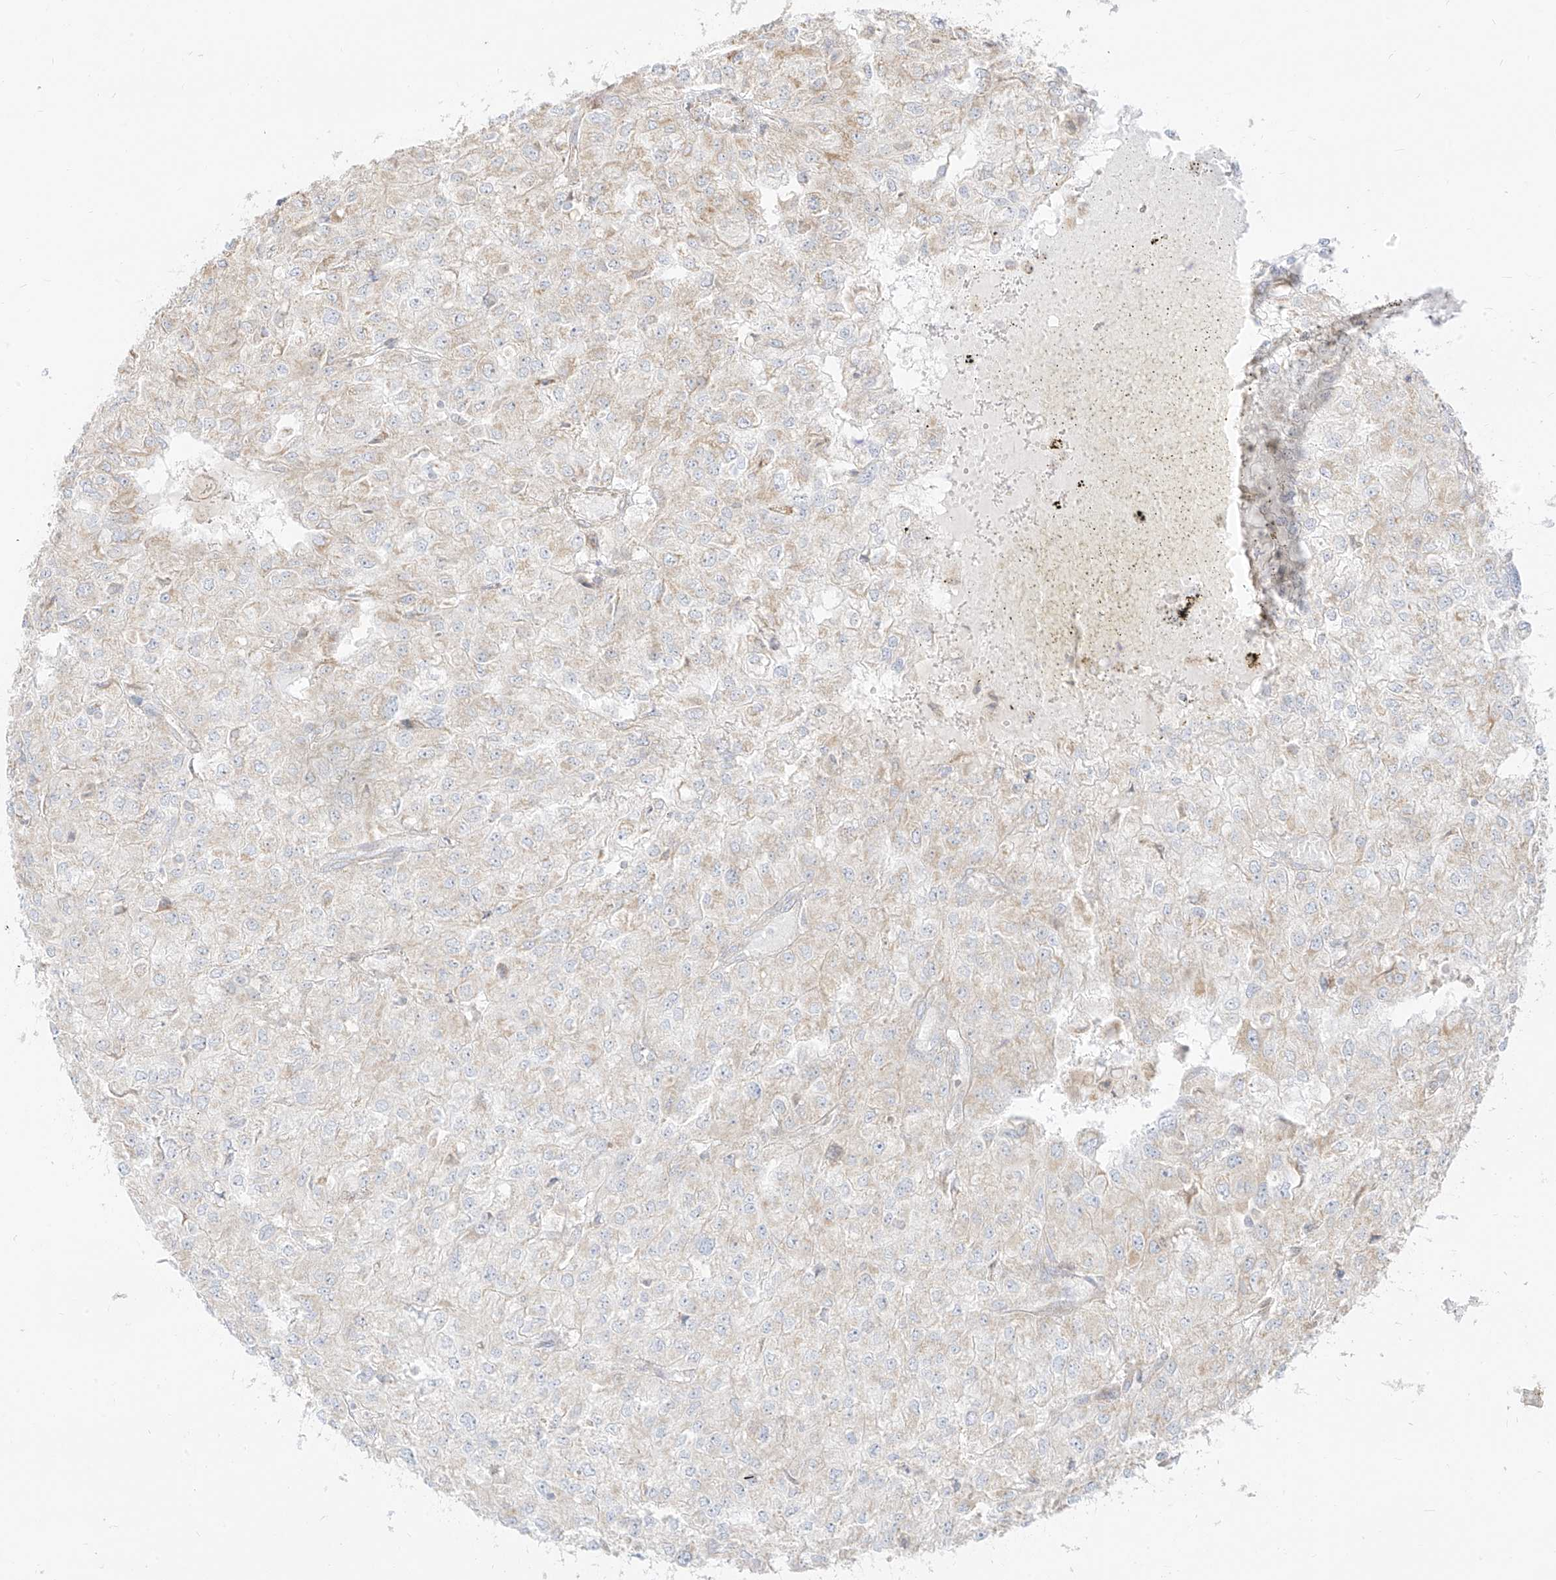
{"staining": {"intensity": "weak", "quantity": "<25%", "location": "cytoplasmic/membranous"}, "tissue": "renal cancer", "cell_type": "Tumor cells", "image_type": "cancer", "snomed": [{"axis": "morphology", "description": "Adenocarcinoma, NOS"}, {"axis": "topography", "description": "Kidney"}], "caption": "Immunohistochemistry micrograph of neoplastic tissue: human renal cancer stained with DAB displays no significant protein expression in tumor cells. The staining was performed using DAB to visualize the protein expression in brown, while the nuclei were stained in blue with hematoxylin (Magnification: 20x).", "gene": "ZIM3", "patient": {"sex": "female", "age": 54}}